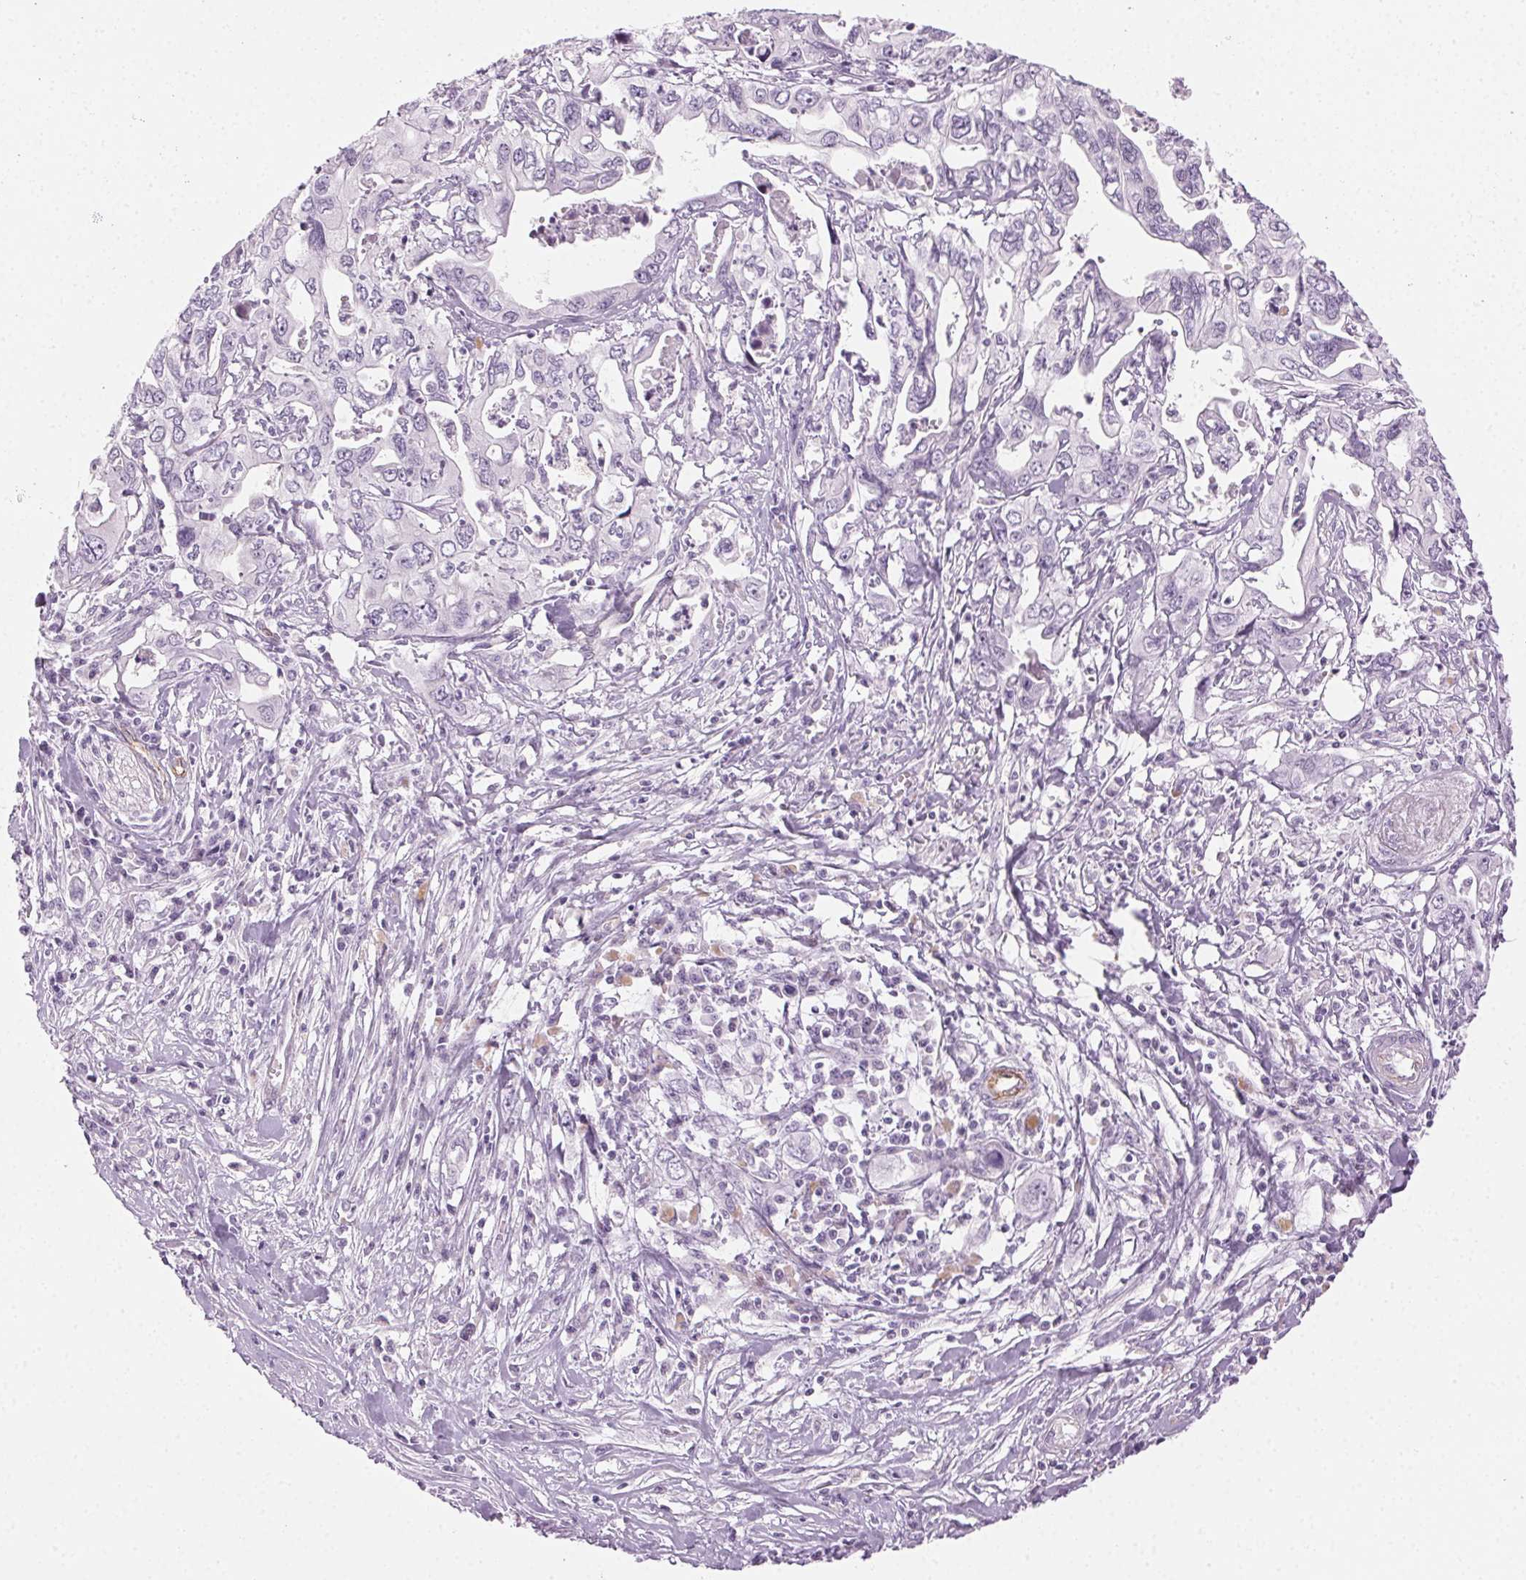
{"staining": {"intensity": "negative", "quantity": "none", "location": "none"}, "tissue": "pancreatic cancer", "cell_type": "Tumor cells", "image_type": "cancer", "snomed": [{"axis": "morphology", "description": "Adenocarcinoma, NOS"}, {"axis": "topography", "description": "Pancreas"}], "caption": "Immunohistochemistry (IHC) image of pancreatic cancer stained for a protein (brown), which reveals no positivity in tumor cells.", "gene": "AIF1L", "patient": {"sex": "male", "age": 68}}